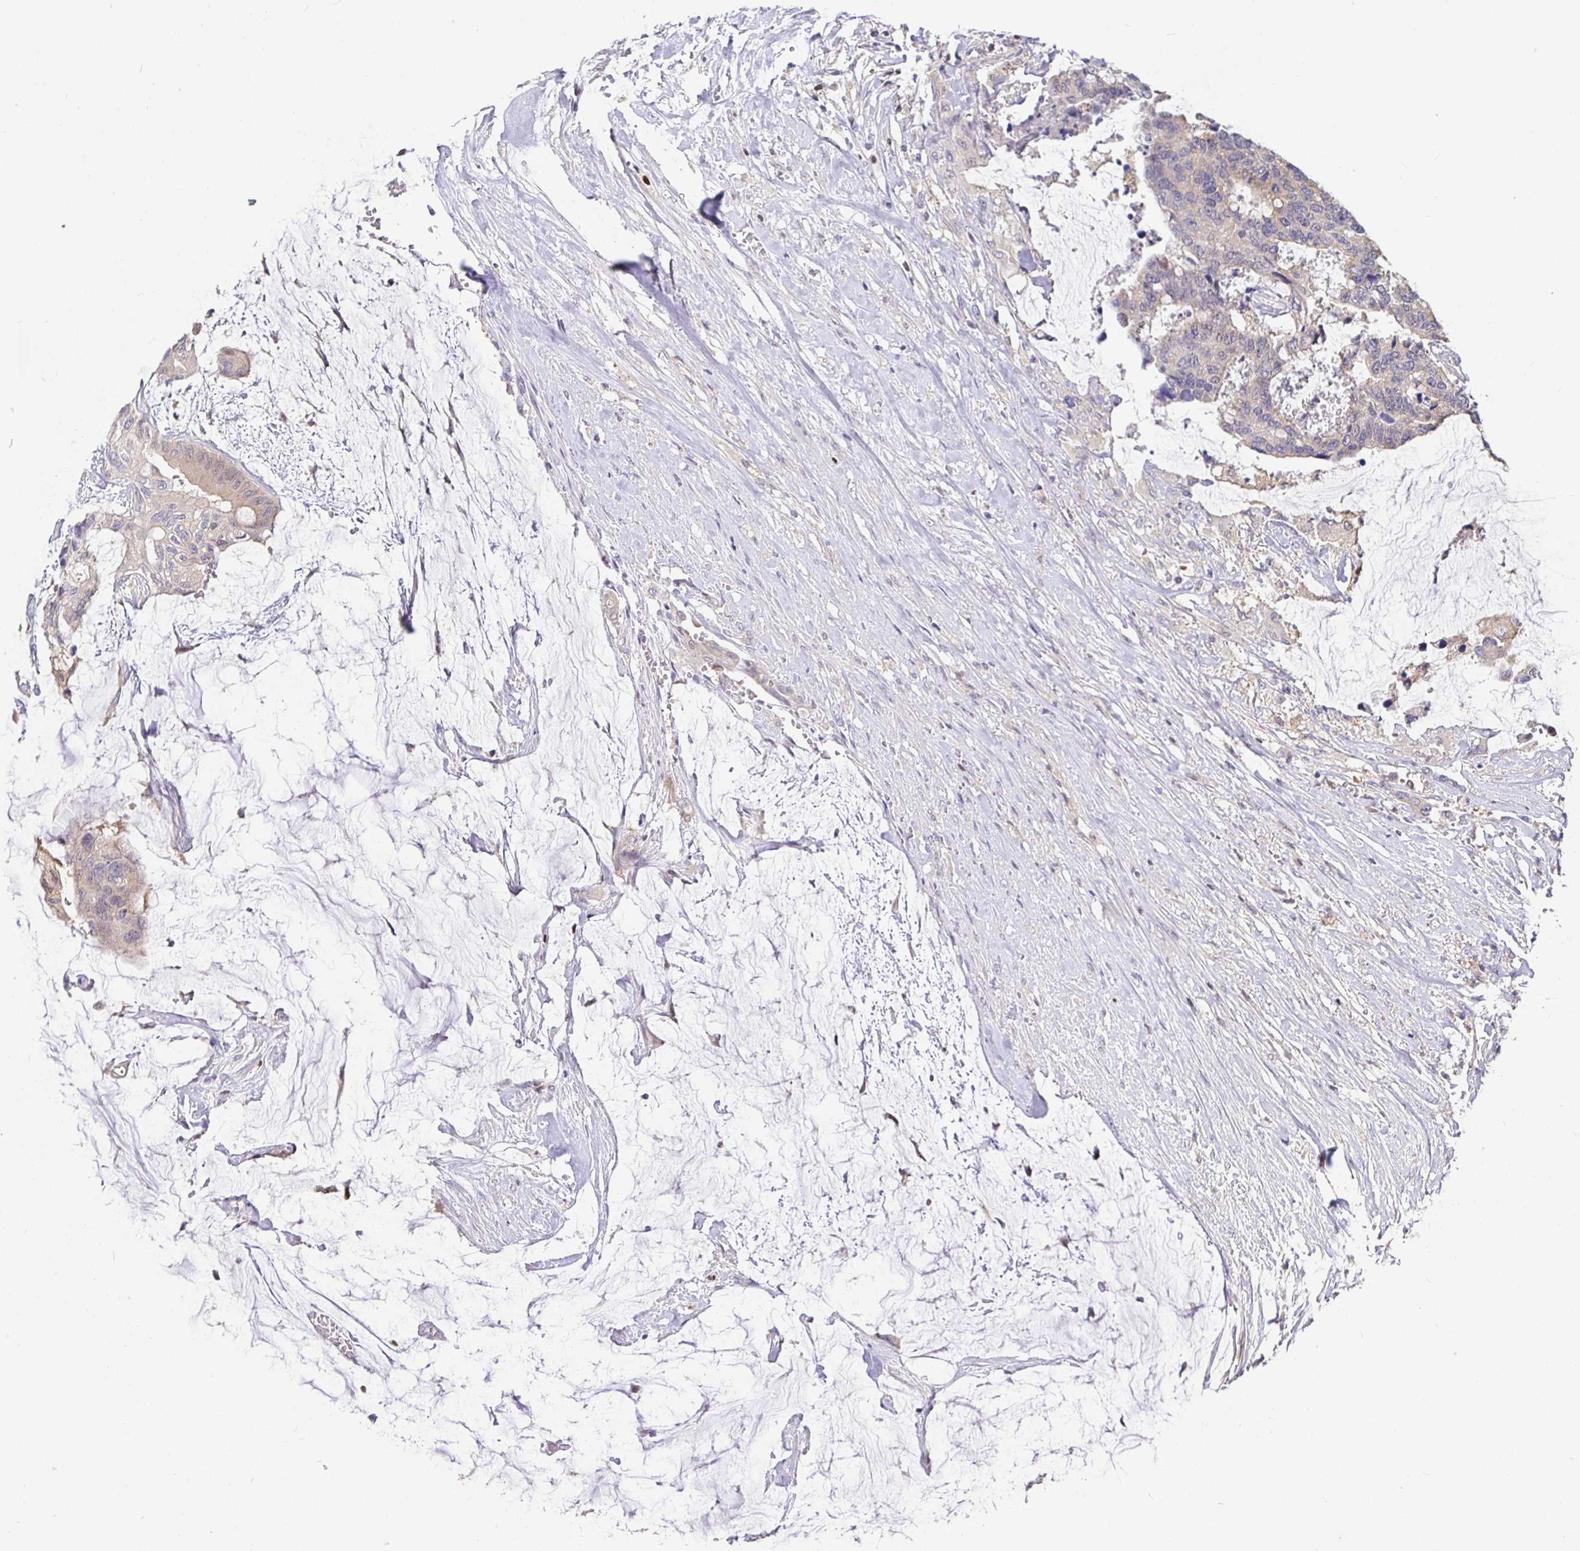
{"staining": {"intensity": "weak", "quantity": ">75%", "location": "cytoplasmic/membranous"}, "tissue": "colorectal cancer", "cell_type": "Tumor cells", "image_type": "cancer", "snomed": [{"axis": "morphology", "description": "Adenocarcinoma, NOS"}, {"axis": "topography", "description": "Rectum"}], "caption": "Protein expression analysis of human adenocarcinoma (colorectal) reveals weak cytoplasmic/membranous positivity in approximately >75% of tumor cells. (DAB IHC, brown staining for protein, blue staining for nuclei).", "gene": "SATB1", "patient": {"sex": "female", "age": 59}}